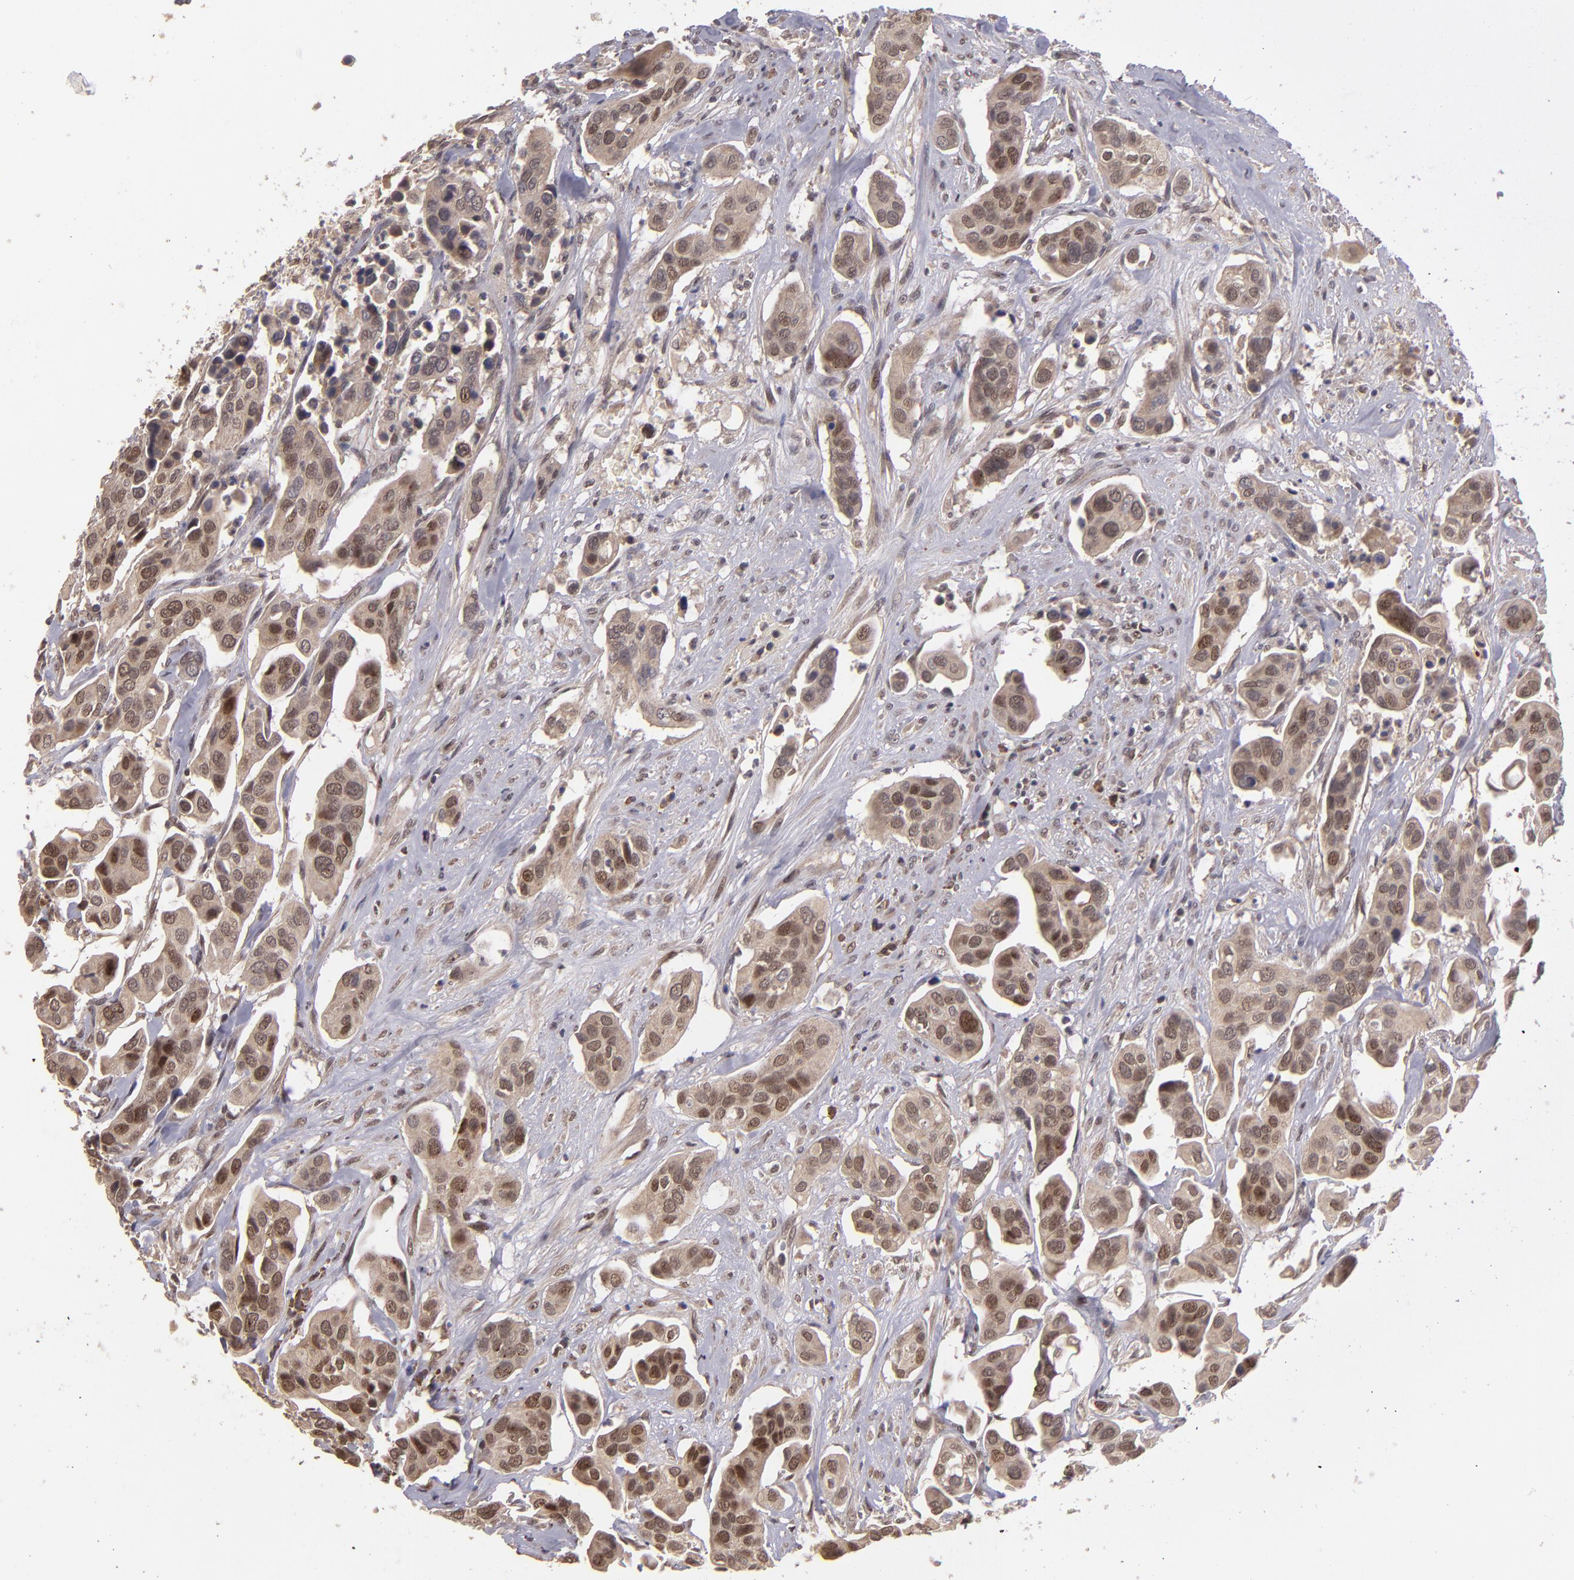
{"staining": {"intensity": "moderate", "quantity": ">75%", "location": "cytoplasmic/membranous,nuclear"}, "tissue": "urothelial cancer", "cell_type": "Tumor cells", "image_type": "cancer", "snomed": [{"axis": "morphology", "description": "Adenocarcinoma, NOS"}, {"axis": "topography", "description": "Urinary bladder"}], "caption": "High-power microscopy captured an immunohistochemistry micrograph of urothelial cancer, revealing moderate cytoplasmic/membranous and nuclear positivity in approximately >75% of tumor cells.", "gene": "ABHD12B", "patient": {"sex": "male", "age": 61}}